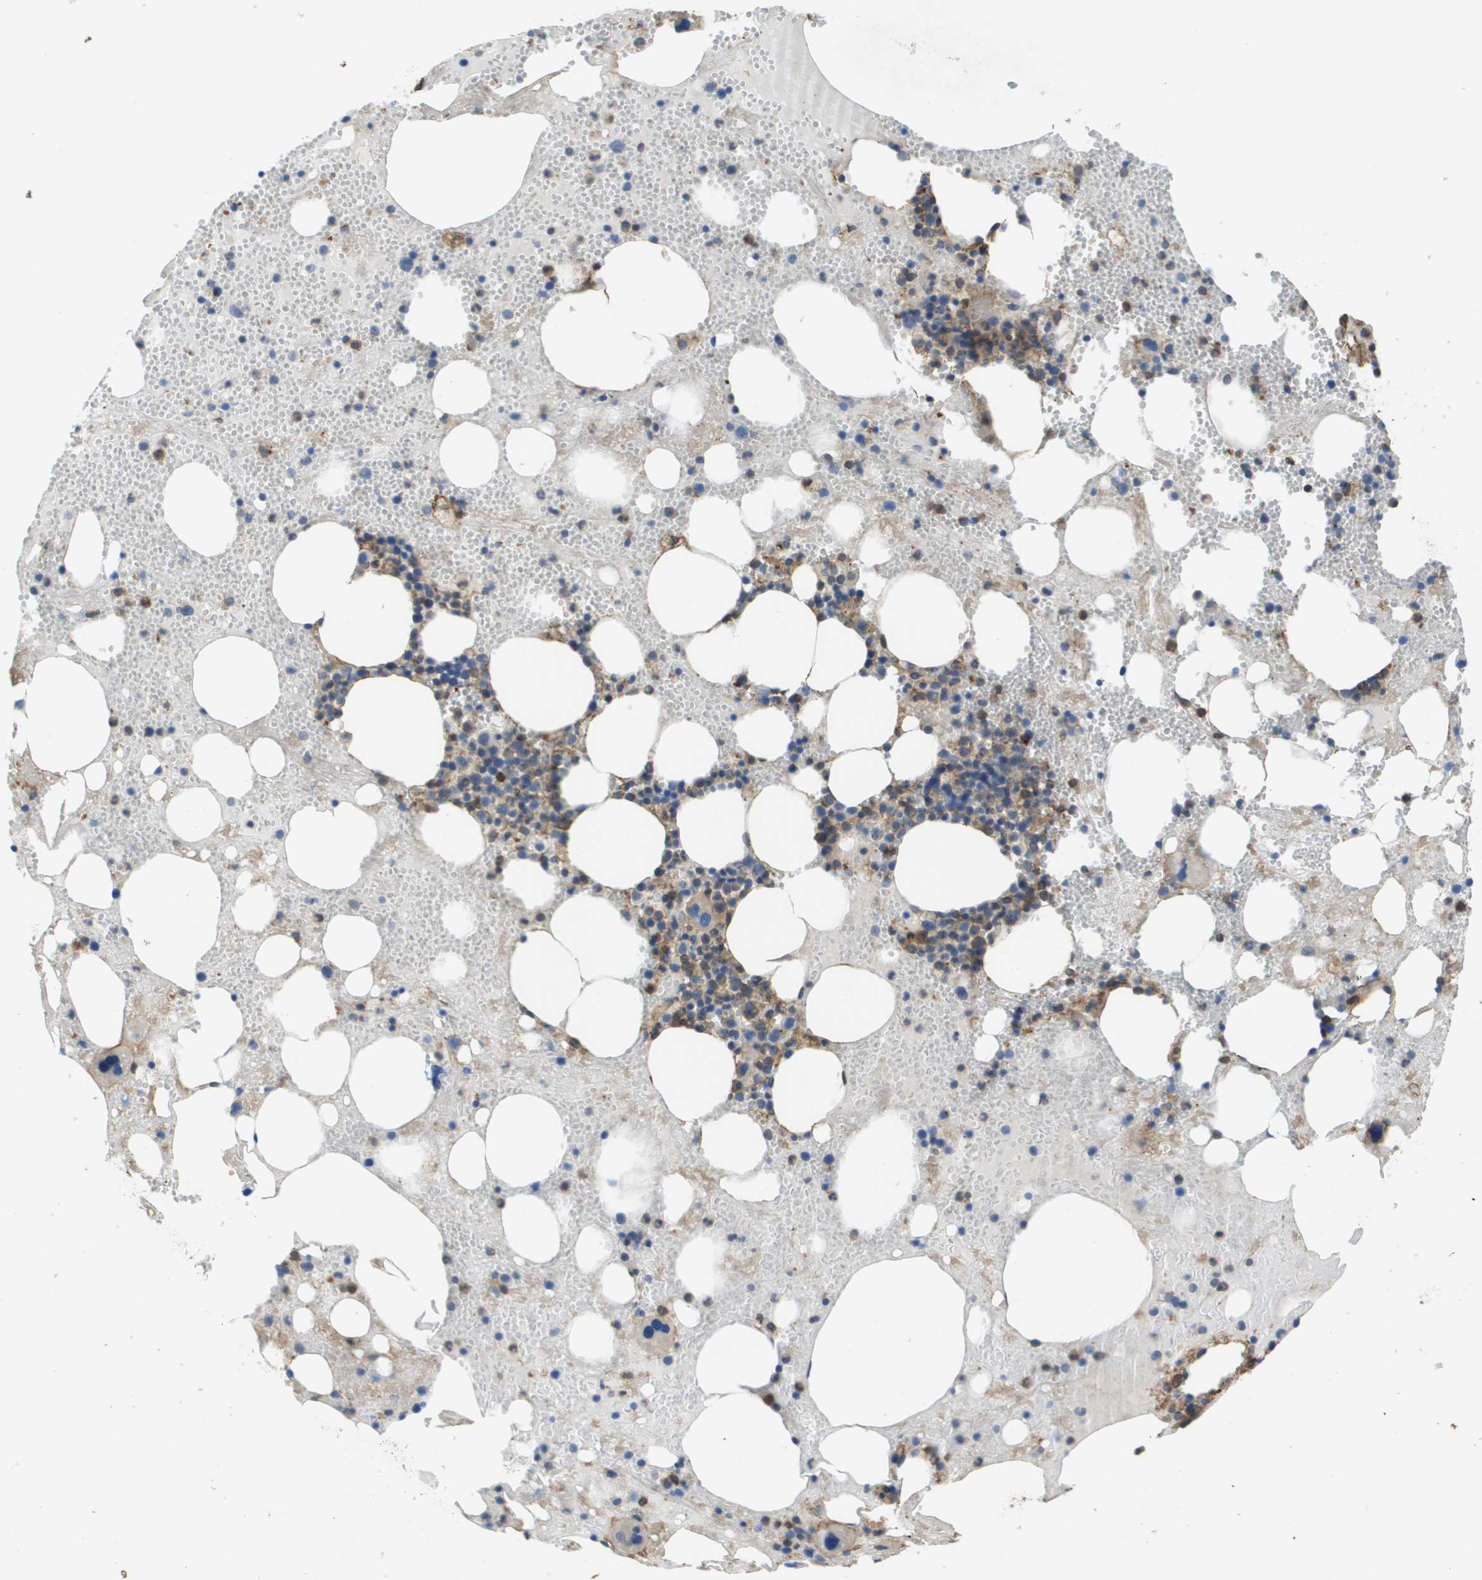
{"staining": {"intensity": "moderate", "quantity": "<25%", "location": "cytoplasmic/membranous"}, "tissue": "bone marrow", "cell_type": "Hematopoietic cells", "image_type": "normal", "snomed": [{"axis": "morphology", "description": "Normal tissue, NOS"}, {"axis": "morphology", "description": "Inflammation, NOS"}, {"axis": "topography", "description": "Bone marrow"}], "caption": "DAB (3,3'-diaminobenzidine) immunohistochemical staining of benign bone marrow demonstrates moderate cytoplasmic/membranous protein positivity in approximately <25% of hematopoietic cells. (DAB (3,3'-diaminobenzidine) IHC with brightfield microscopy, high magnification).", "gene": "PASK", "patient": {"sex": "female", "age": 17}}